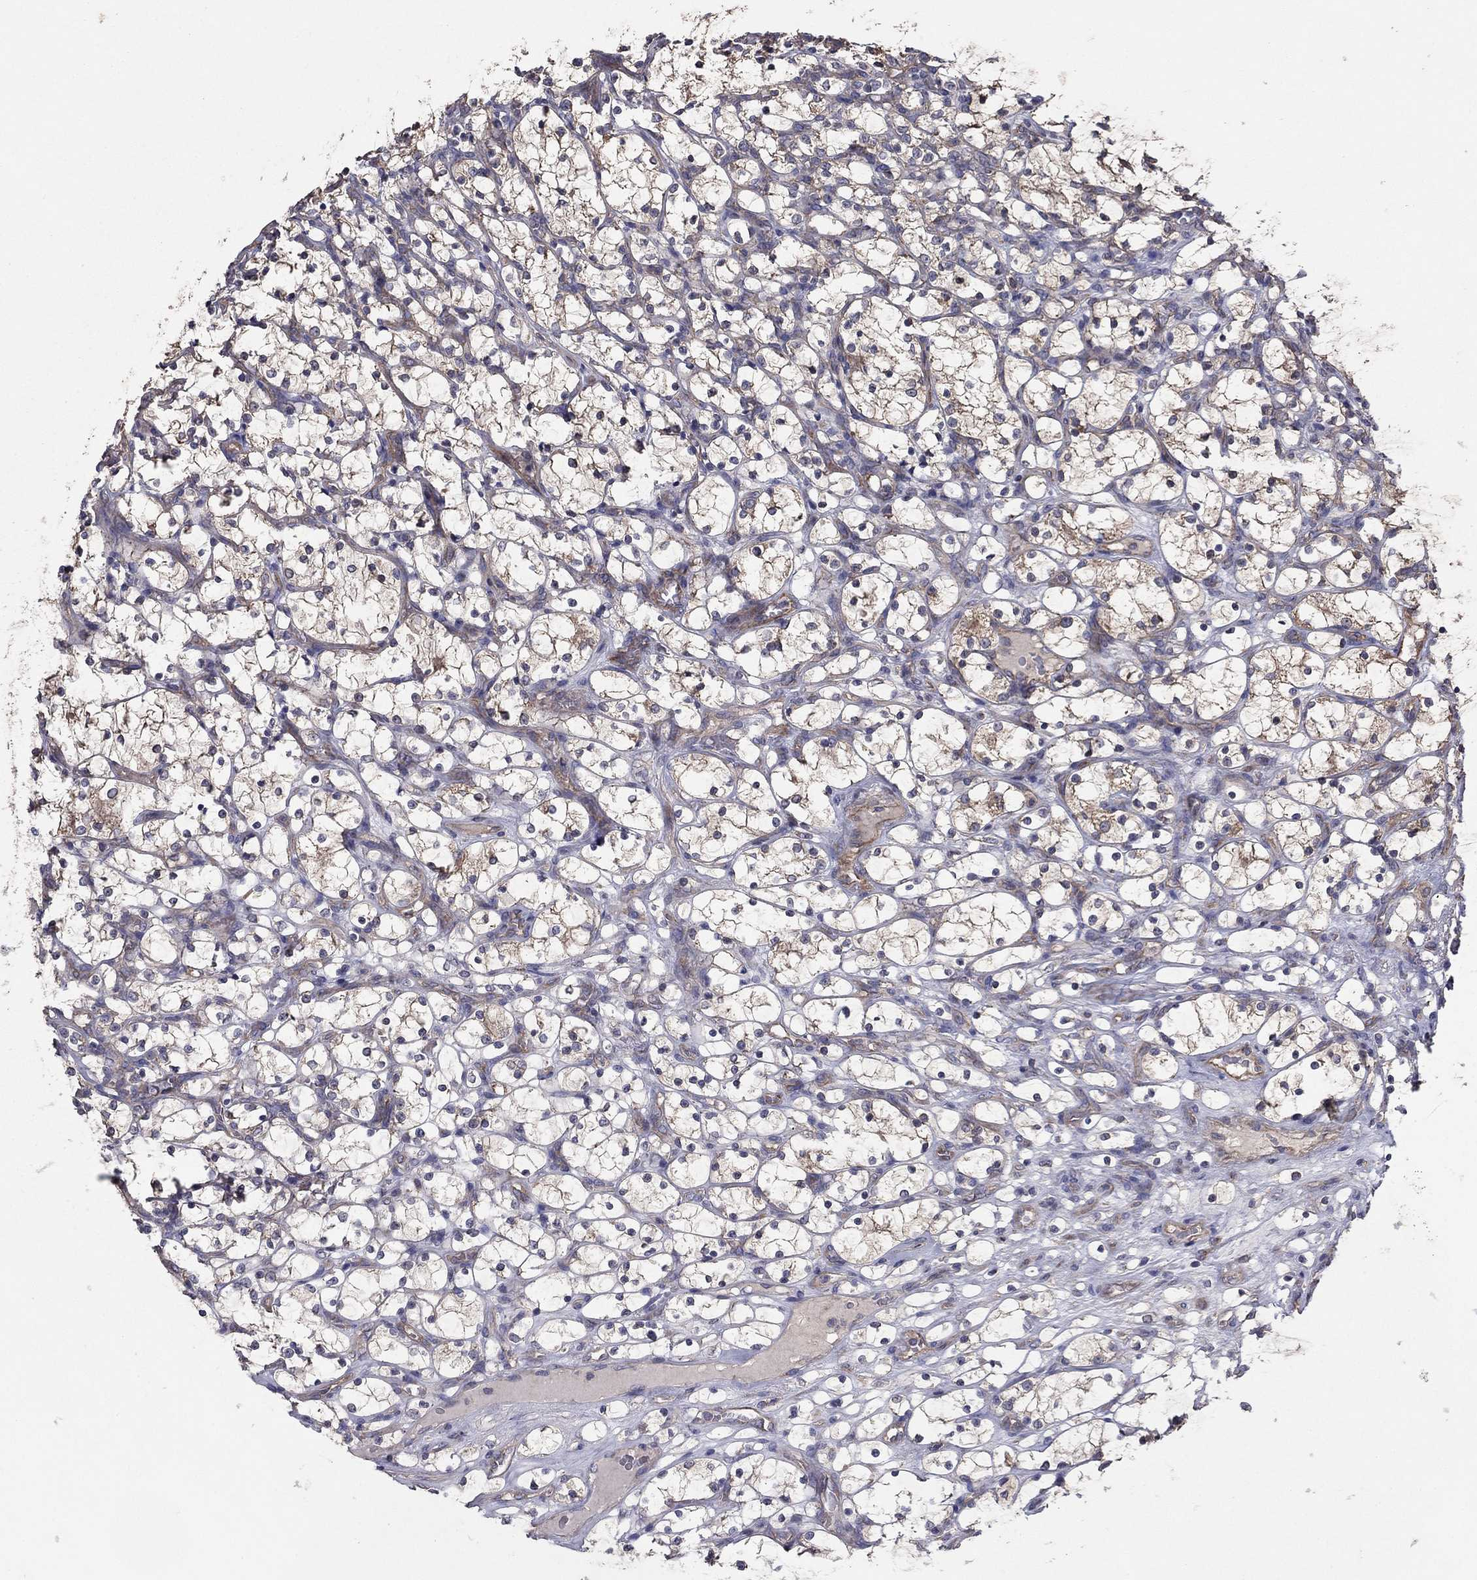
{"staining": {"intensity": "moderate", "quantity": "<25%", "location": "cytoplasmic/membranous"}, "tissue": "renal cancer", "cell_type": "Tumor cells", "image_type": "cancer", "snomed": [{"axis": "morphology", "description": "Adenocarcinoma, NOS"}, {"axis": "topography", "description": "Kidney"}], "caption": "Immunohistochemistry staining of renal cancer (adenocarcinoma), which reveals low levels of moderate cytoplasmic/membranous expression in about <25% of tumor cells indicating moderate cytoplasmic/membranous protein staining. The staining was performed using DAB (brown) for protein detection and nuclei were counterstained in hematoxylin (blue).", "gene": "FLT4", "patient": {"sex": "female", "age": 69}}